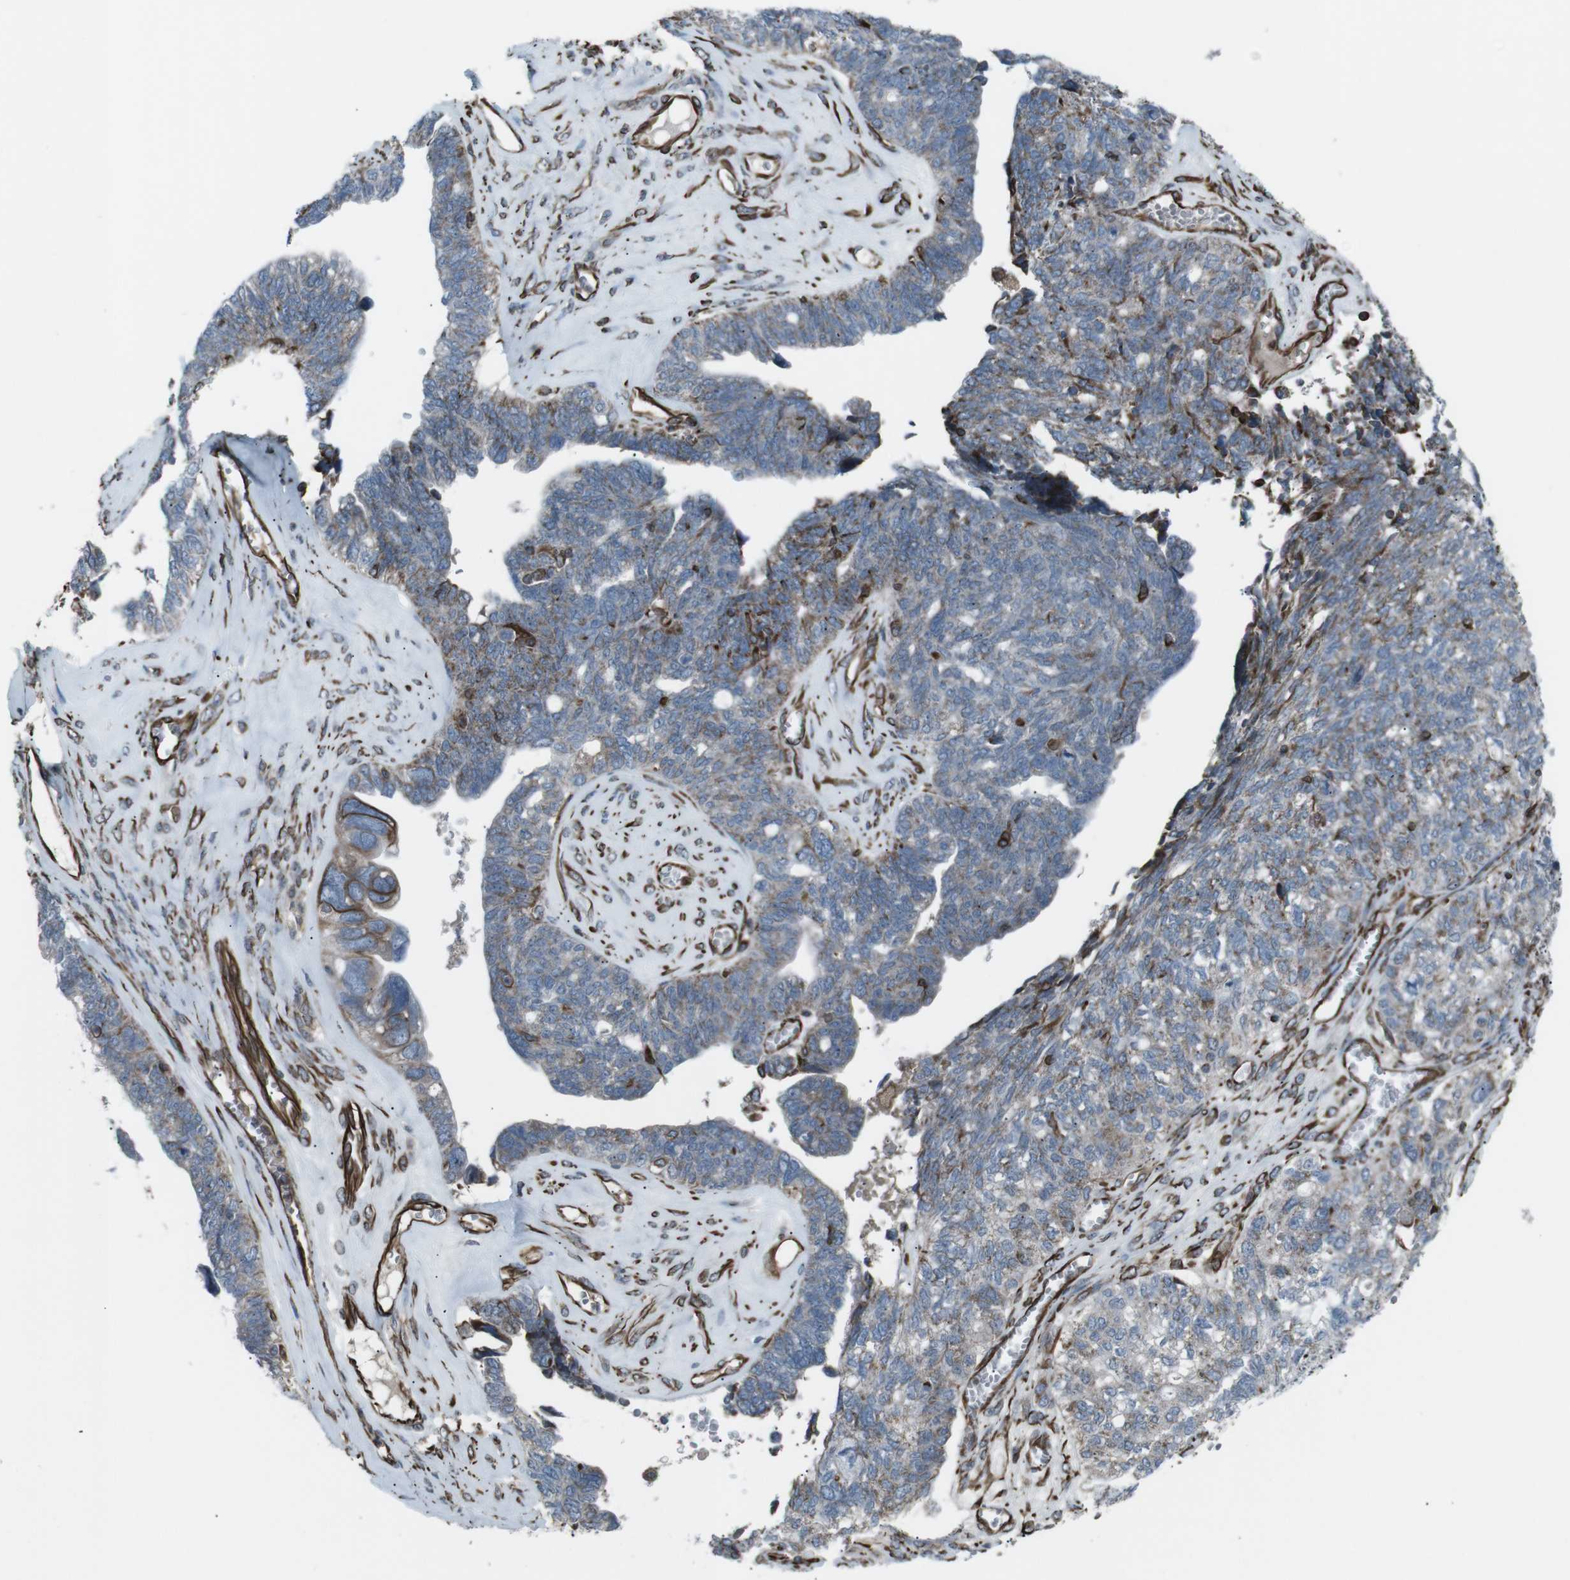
{"staining": {"intensity": "moderate", "quantity": "25%-75%", "location": "cytoplasmic/membranous"}, "tissue": "ovarian cancer", "cell_type": "Tumor cells", "image_type": "cancer", "snomed": [{"axis": "morphology", "description": "Cystadenocarcinoma, serous, NOS"}, {"axis": "topography", "description": "Ovary"}], "caption": "Immunohistochemistry (IHC) micrograph of ovarian cancer stained for a protein (brown), which displays medium levels of moderate cytoplasmic/membranous positivity in about 25%-75% of tumor cells.", "gene": "TMEM141", "patient": {"sex": "female", "age": 79}}